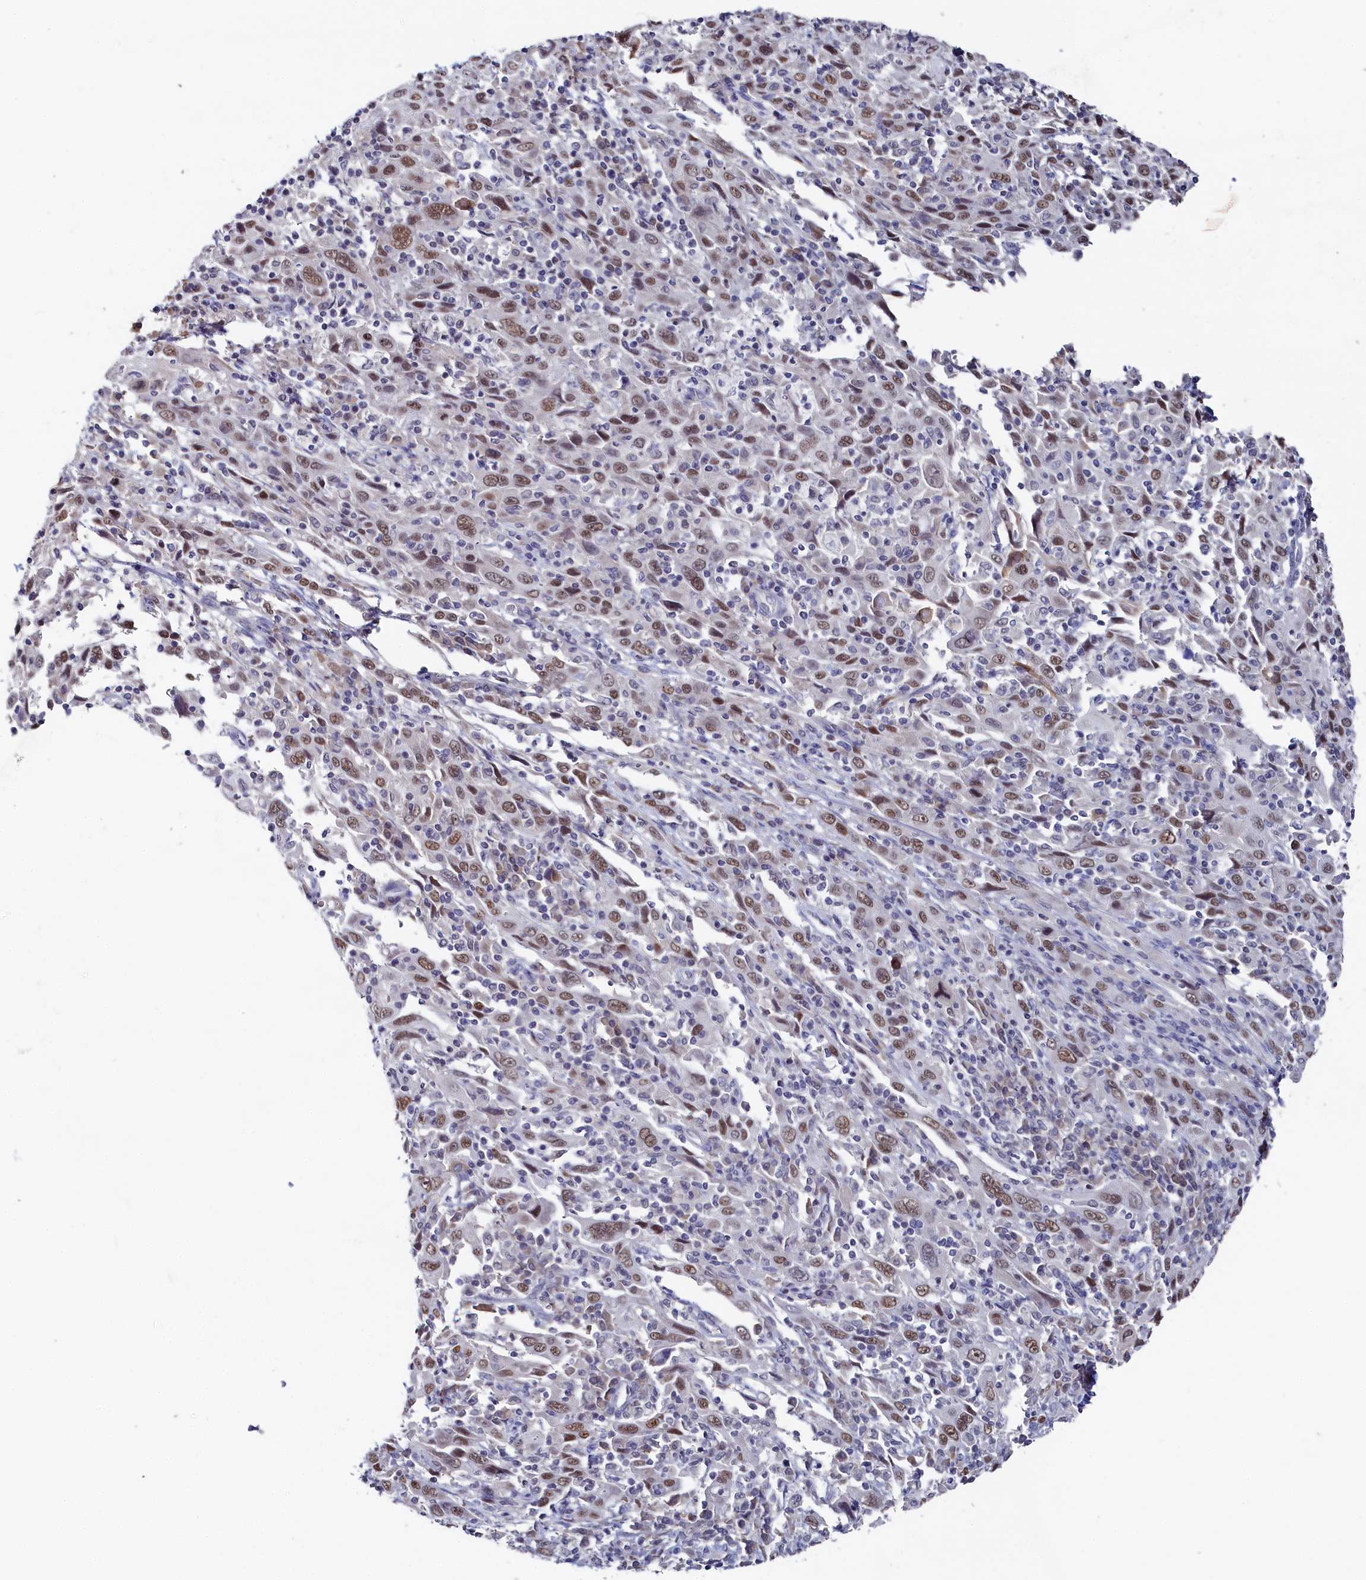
{"staining": {"intensity": "moderate", "quantity": ">75%", "location": "nuclear"}, "tissue": "cervical cancer", "cell_type": "Tumor cells", "image_type": "cancer", "snomed": [{"axis": "morphology", "description": "Squamous cell carcinoma, NOS"}, {"axis": "topography", "description": "Cervix"}], "caption": "High-magnification brightfield microscopy of squamous cell carcinoma (cervical) stained with DAB (brown) and counterstained with hematoxylin (blue). tumor cells exhibit moderate nuclear expression is identified in approximately>75% of cells. (DAB IHC with brightfield microscopy, high magnification).", "gene": "TIGD4", "patient": {"sex": "female", "age": 46}}